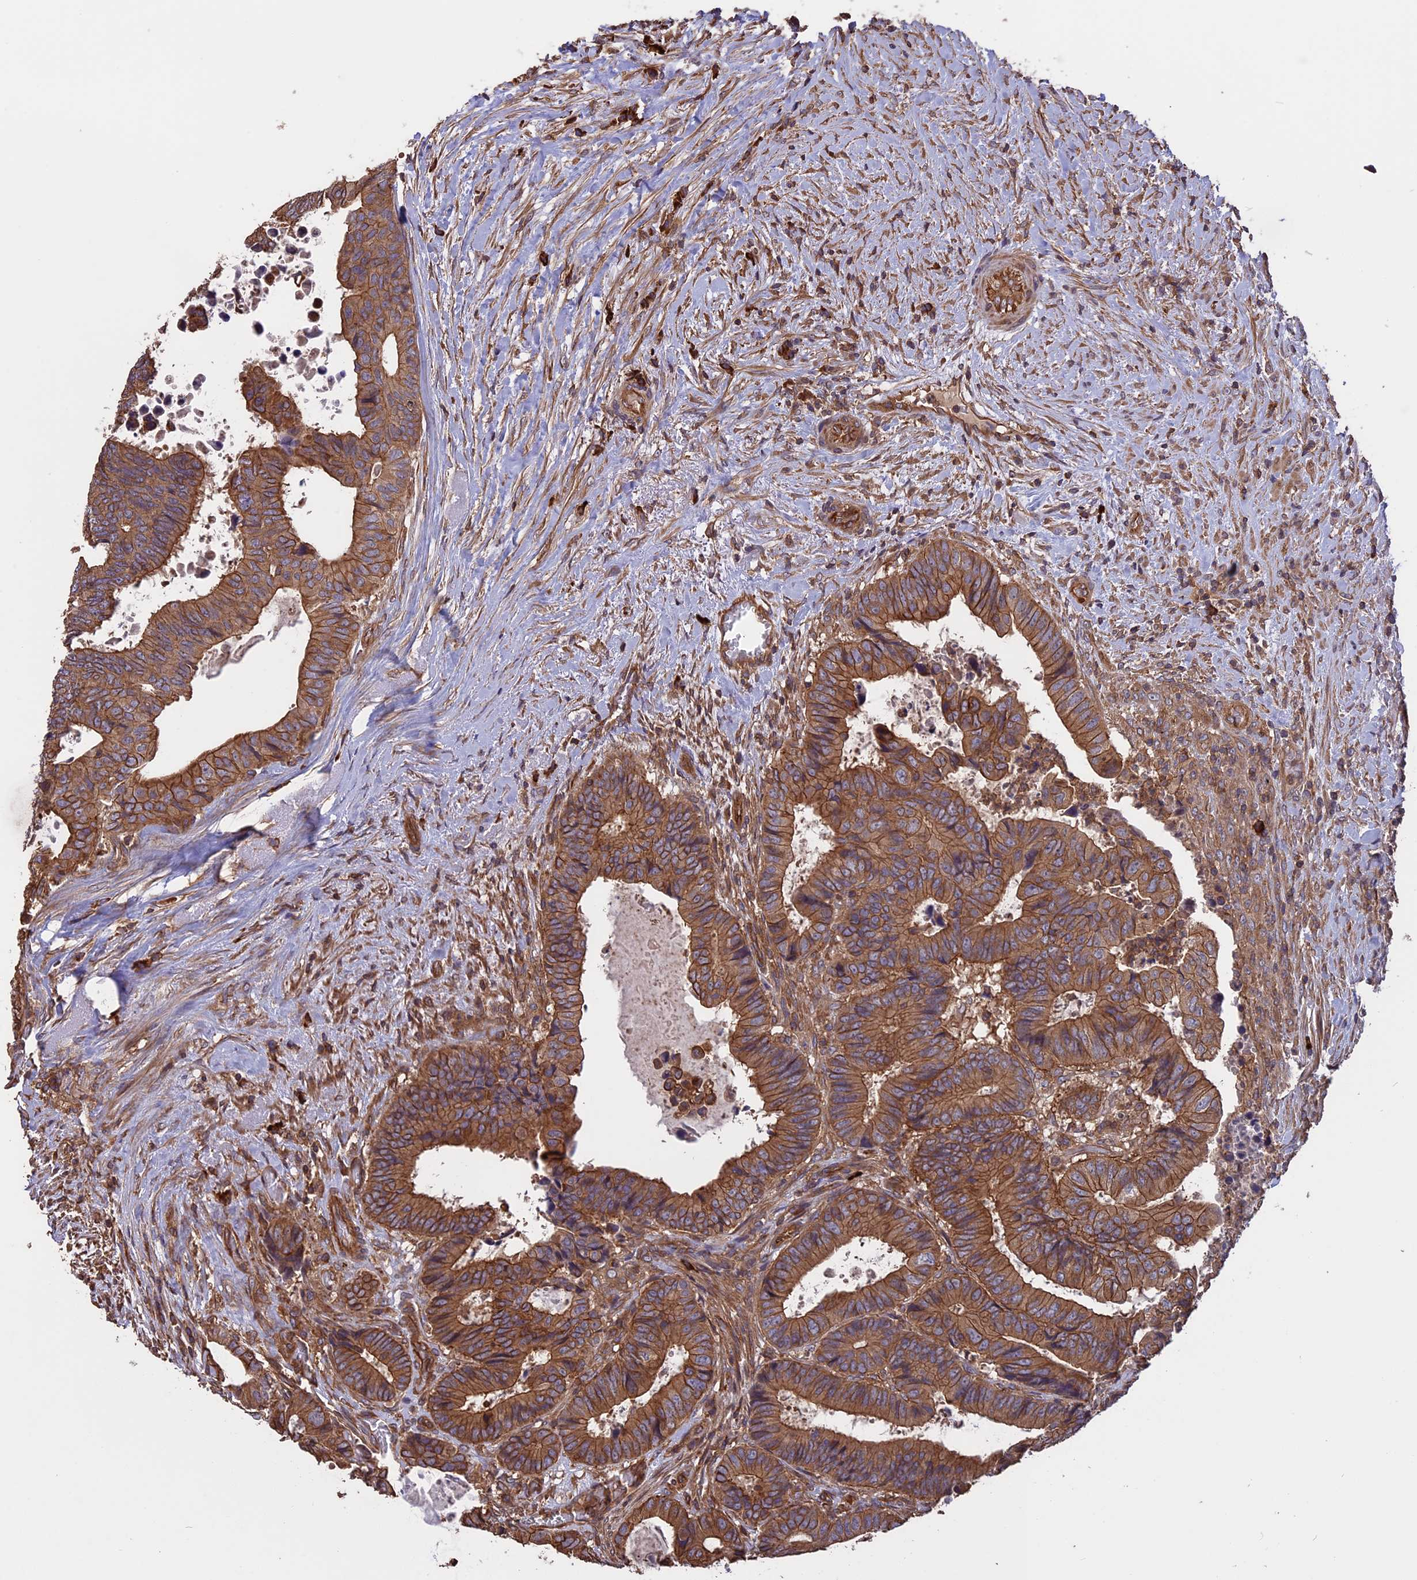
{"staining": {"intensity": "moderate", "quantity": ">75%", "location": "cytoplasmic/membranous"}, "tissue": "colorectal cancer", "cell_type": "Tumor cells", "image_type": "cancer", "snomed": [{"axis": "morphology", "description": "Adenocarcinoma, NOS"}, {"axis": "topography", "description": "Colon"}], "caption": "Colorectal adenocarcinoma was stained to show a protein in brown. There is medium levels of moderate cytoplasmic/membranous expression in about >75% of tumor cells. (brown staining indicates protein expression, while blue staining denotes nuclei).", "gene": "GAS8", "patient": {"sex": "male", "age": 85}}